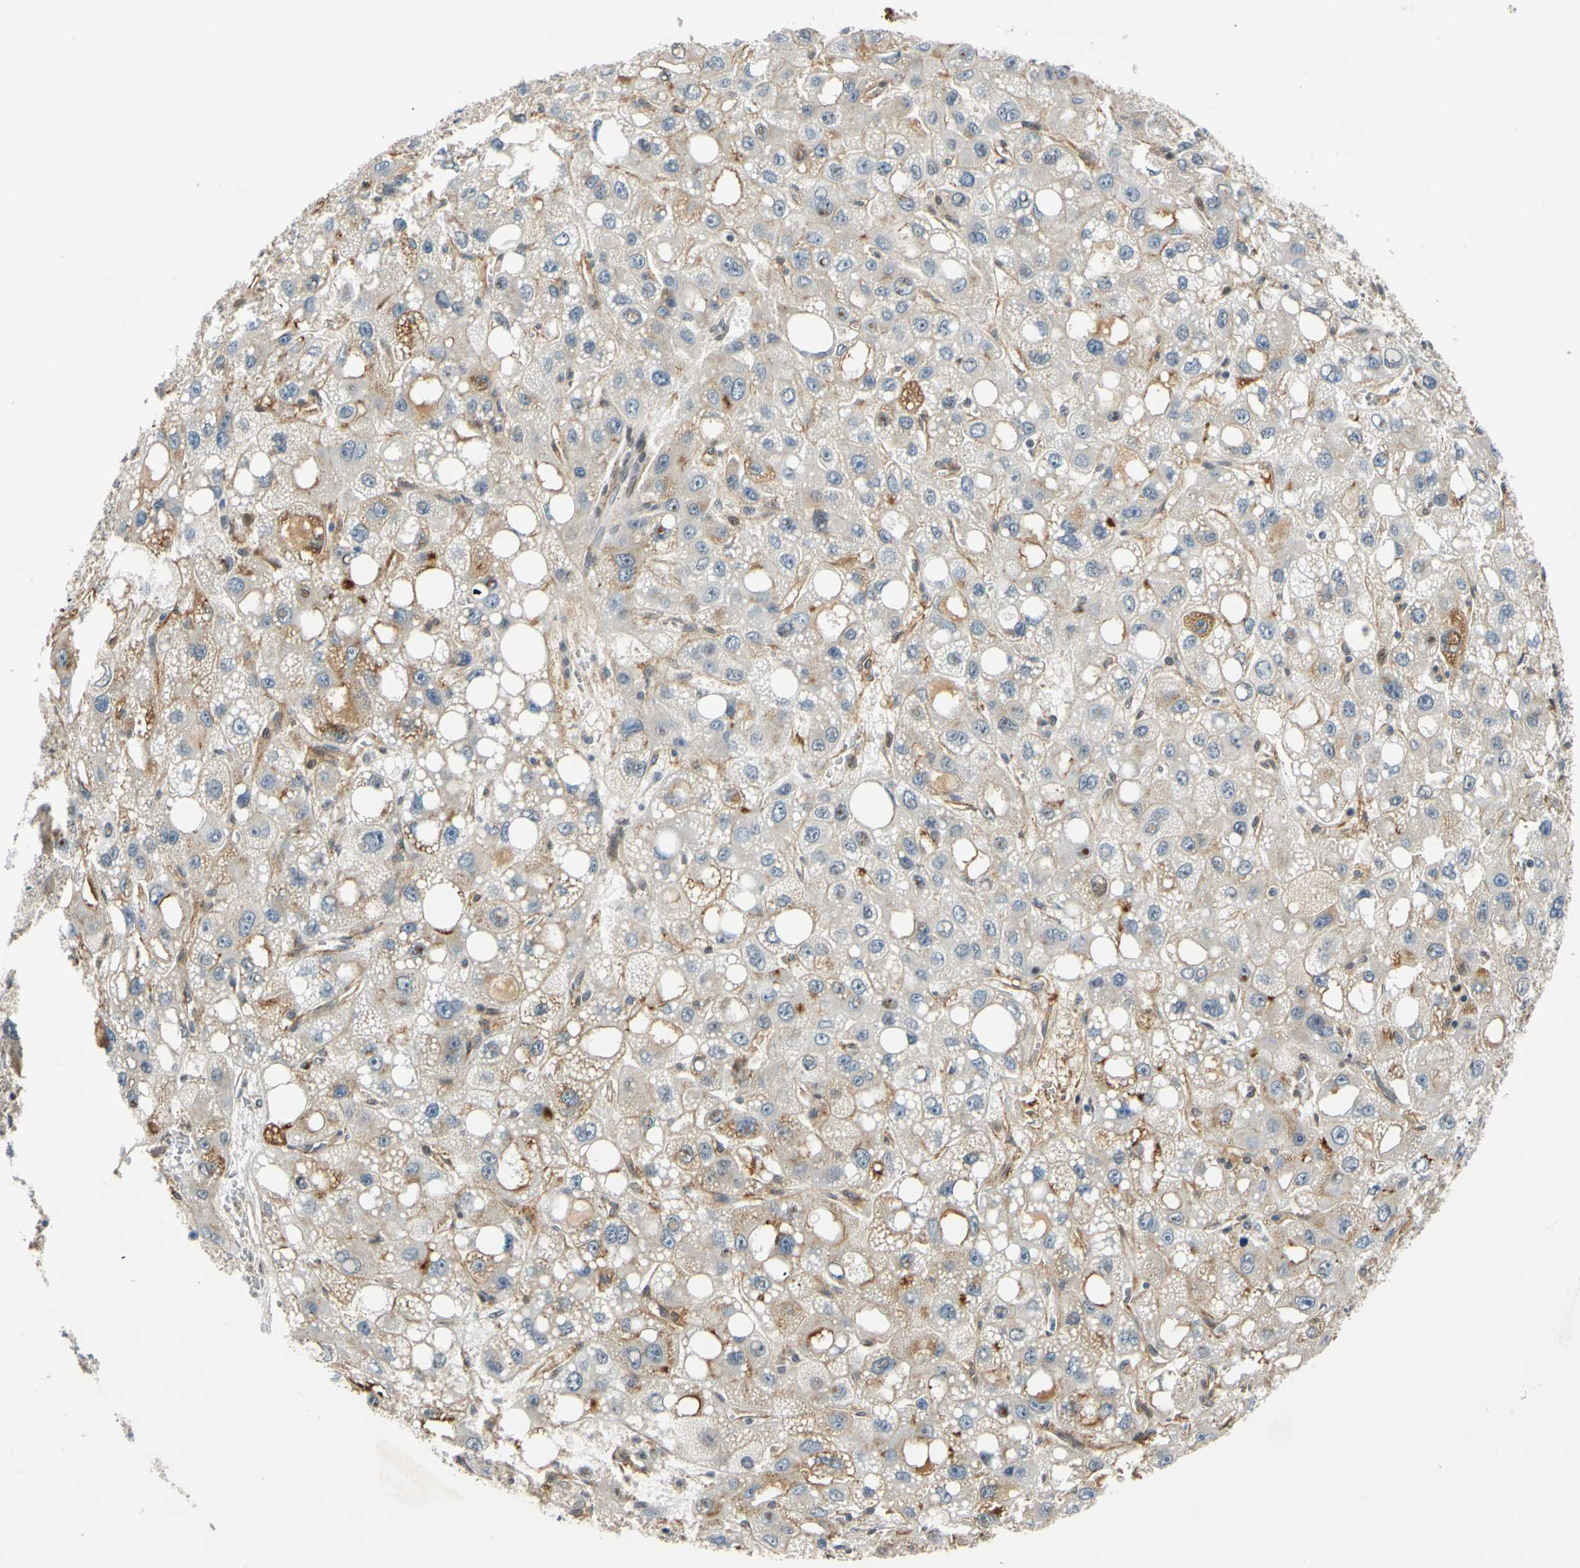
{"staining": {"intensity": "moderate", "quantity": "25%-75%", "location": "cytoplasmic/membranous"}, "tissue": "liver cancer", "cell_type": "Tumor cells", "image_type": "cancer", "snomed": [{"axis": "morphology", "description": "Carcinoma, Hepatocellular, NOS"}, {"axis": "topography", "description": "Liver"}], "caption": "Liver cancer (hepatocellular carcinoma) stained for a protein reveals moderate cytoplasmic/membranous positivity in tumor cells.", "gene": "POGZ", "patient": {"sex": "male", "age": 55}}